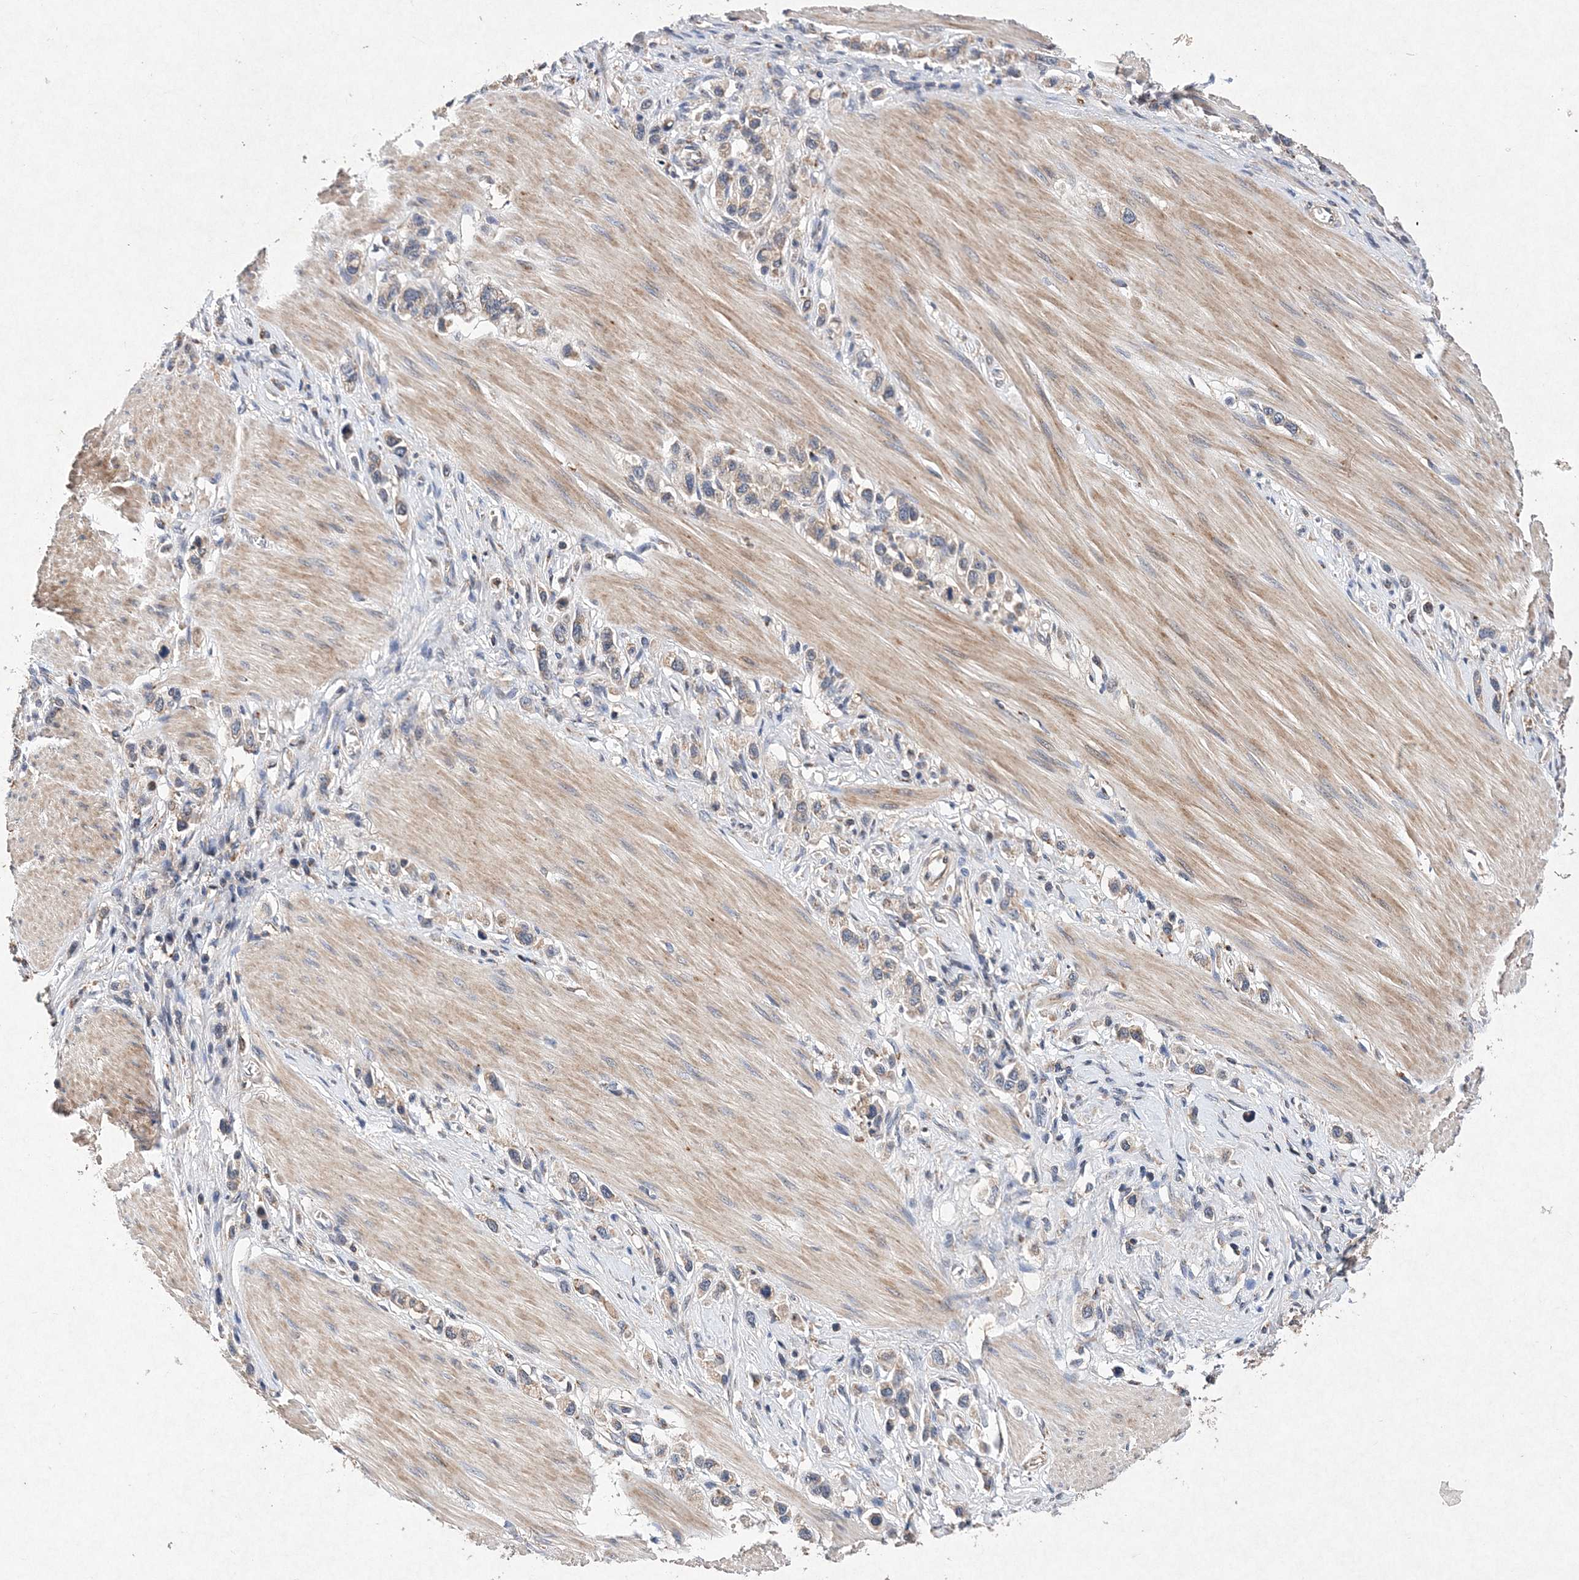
{"staining": {"intensity": "weak", "quantity": "<25%", "location": "cytoplasmic/membranous"}, "tissue": "stomach cancer", "cell_type": "Tumor cells", "image_type": "cancer", "snomed": [{"axis": "morphology", "description": "Adenocarcinoma, NOS"}, {"axis": "topography", "description": "Stomach"}], "caption": "The image shows no significant positivity in tumor cells of adenocarcinoma (stomach).", "gene": "PROSER1", "patient": {"sex": "female", "age": 65}}